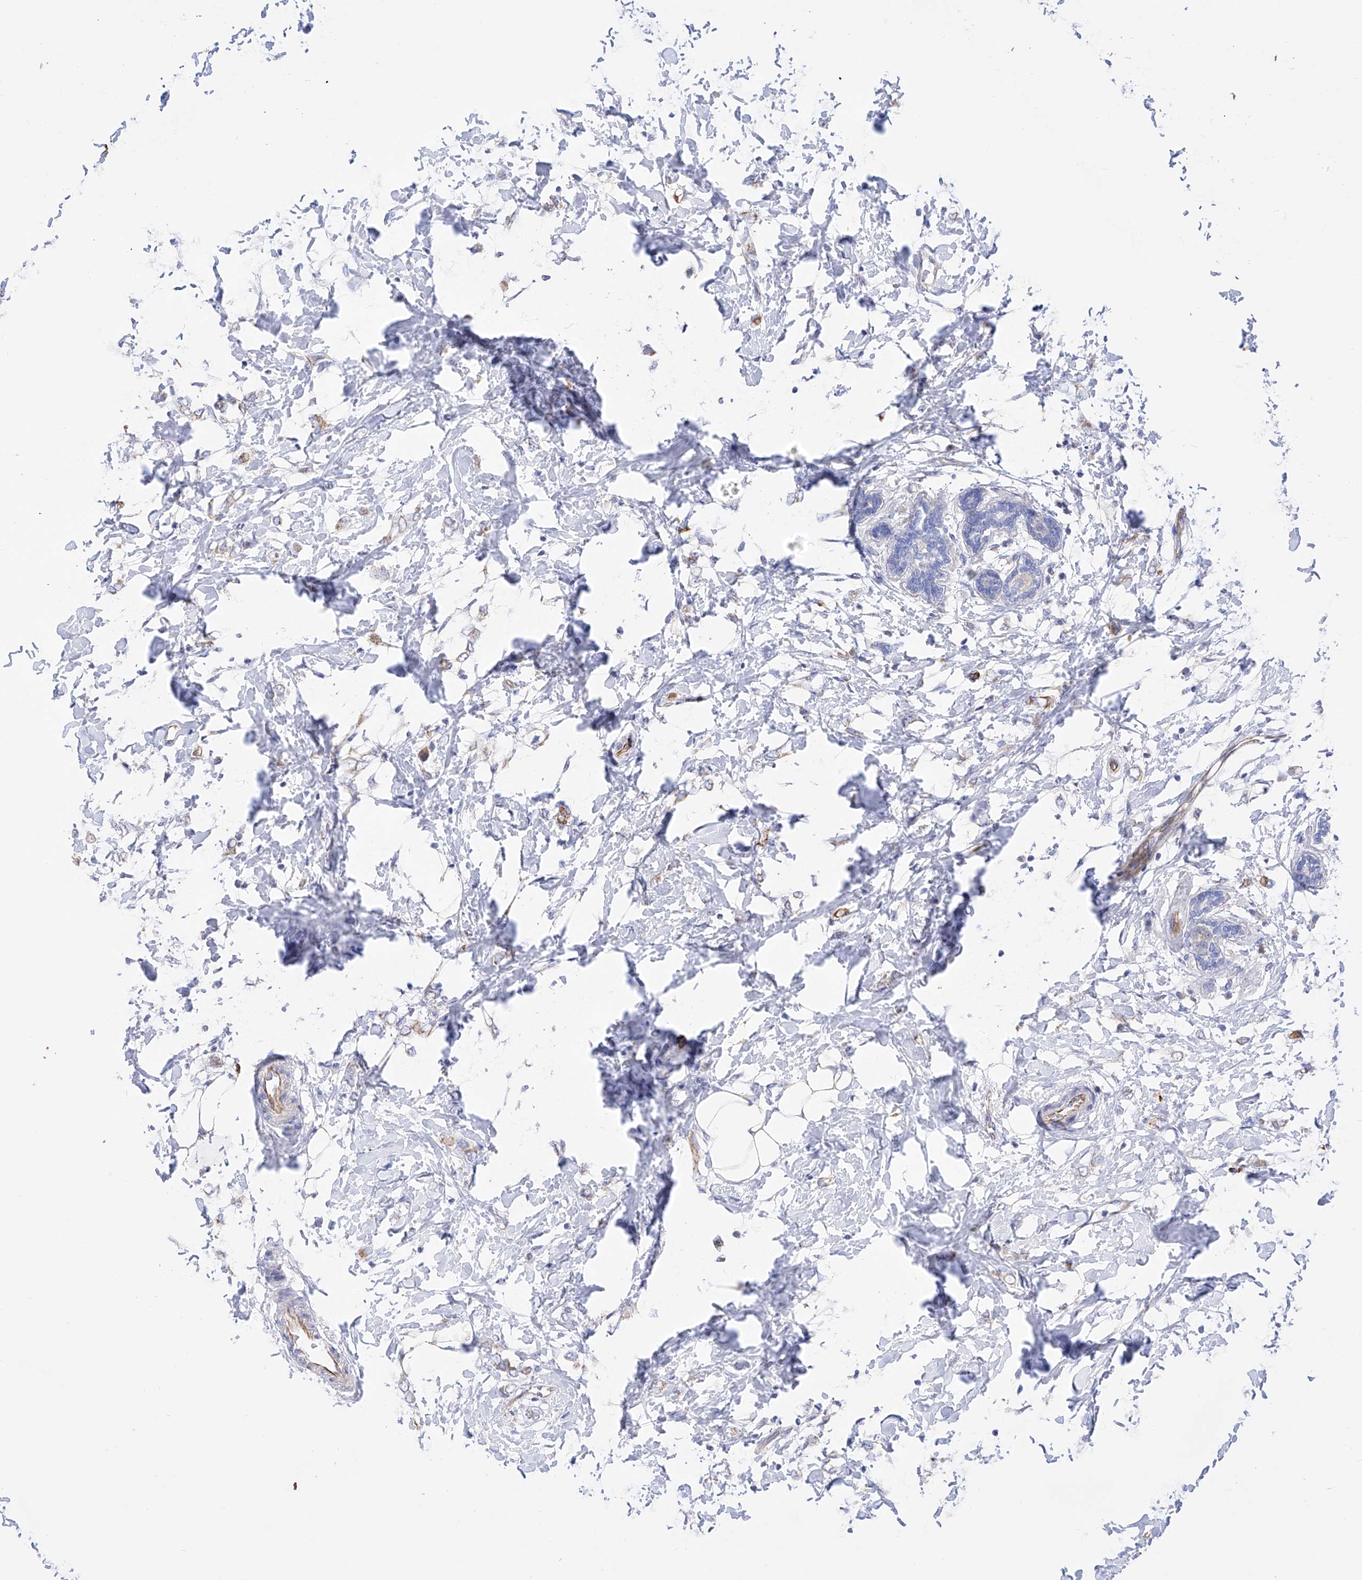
{"staining": {"intensity": "weak", "quantity": "<25%", "location": "cytoplasmic/membranous"}, "tissue": "breast cancer", "cell_type": "Tumor cells", "image_type": "cancer", "snomed": [{"axis": "morphology", "description": "Normal tissue, NOS"}, {"axis": "morphology", "description": "Lobular carcinoma"}, {"axis": "topography", "description": "Breast"}], "caption": "An immunohistochemistry image of breast lobular carcinoma is shown. There is no staining in tumor cells of breast lobular carcinoma.", "gene": "FLG", "patient": {"sex": "female", "age": 47}}